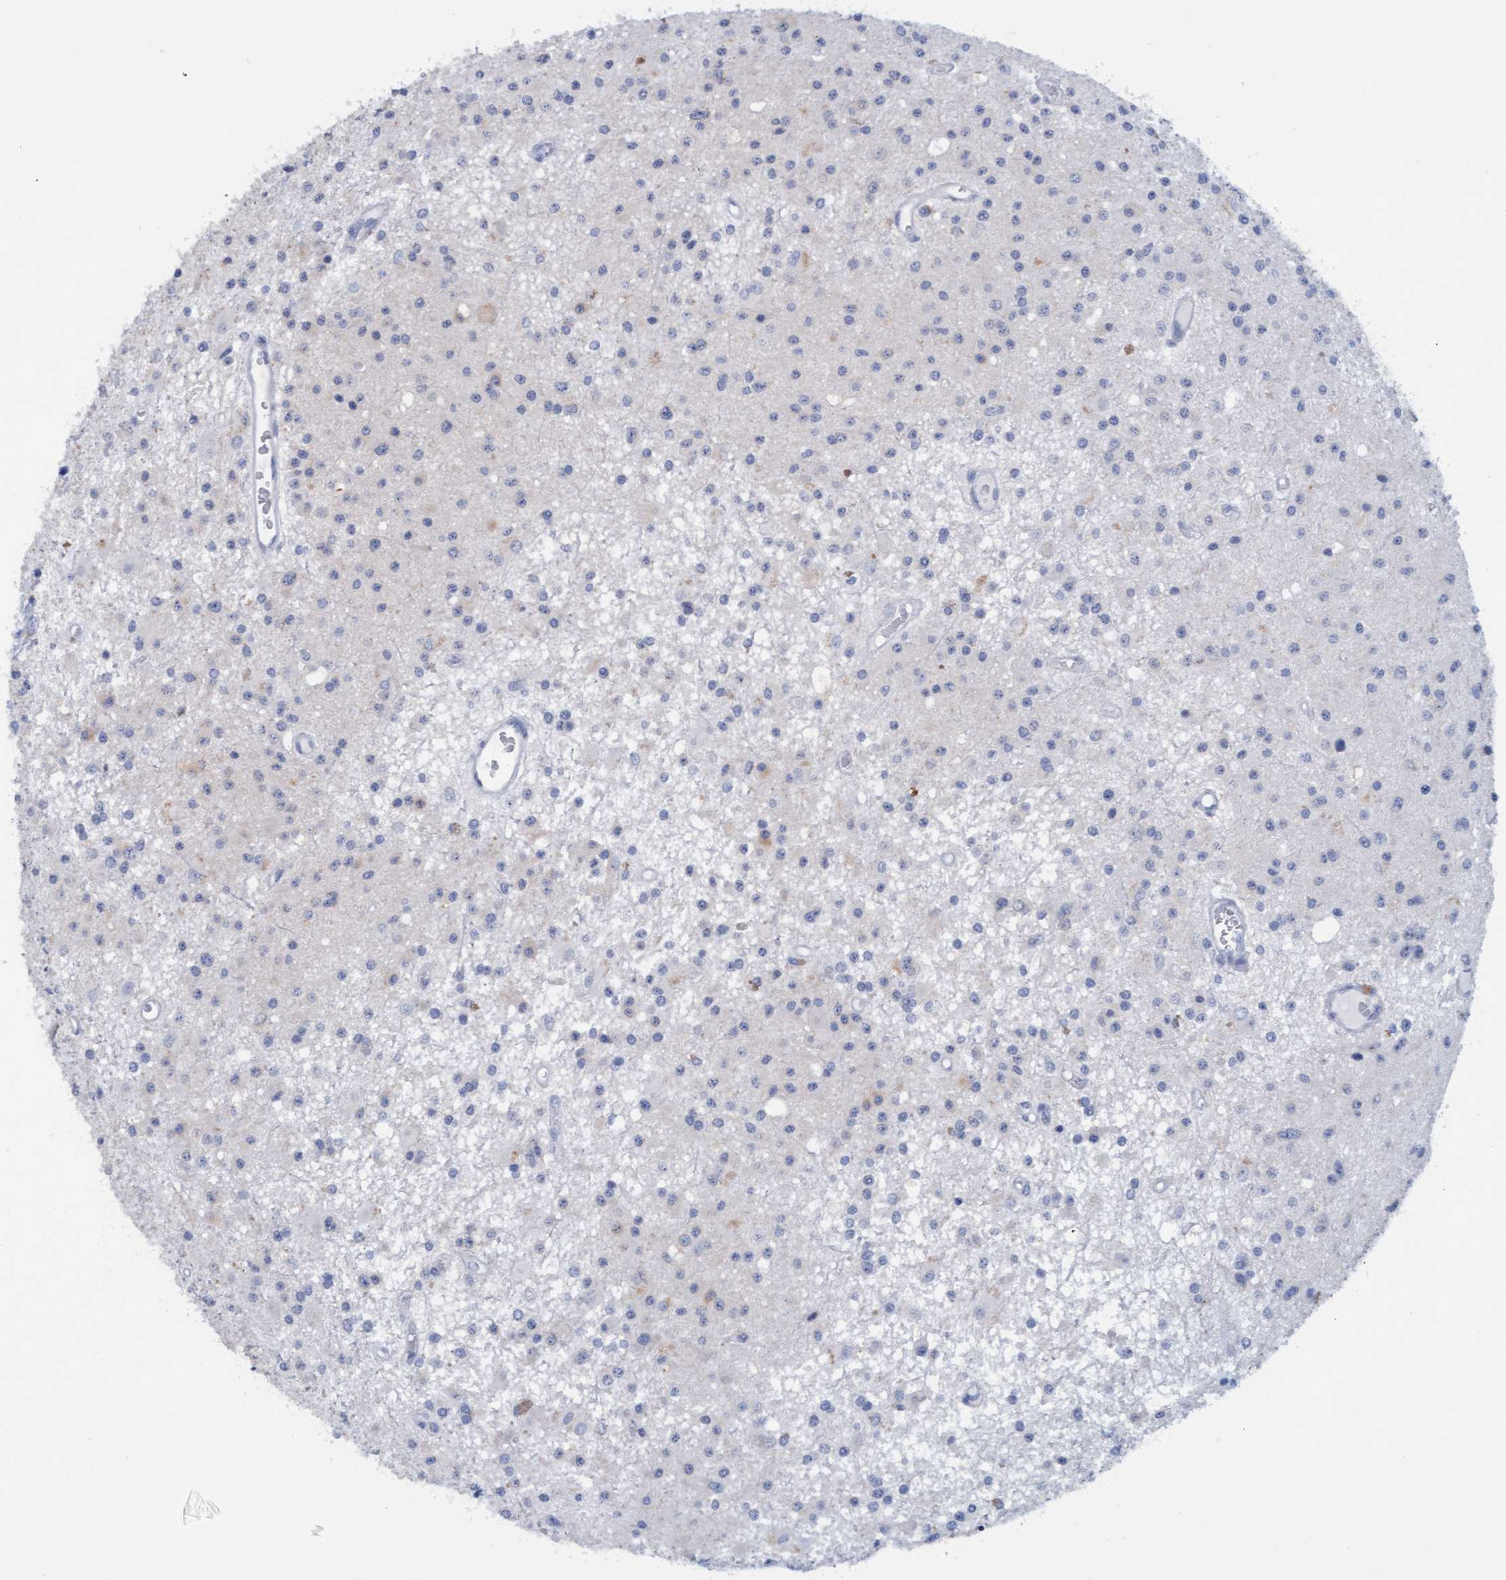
{"staining": {"intensity": "negative", "quantity": "none", "location": "none"}, "tissue": "glioma", "cell_type": "Tumor cells", "image_type": "cancer", "snomed": [{"axis": "morphology", "description": "Glioma, malignant, Low grade"}, {"axis": "topography", "description": "Brain"}], "caption": "This is a image of immunohistochemistry staining of glioma, which shows no positivity in tumor cells.", "gene": "SSTR3", "patient": {"sex": "male", "age": 58}}